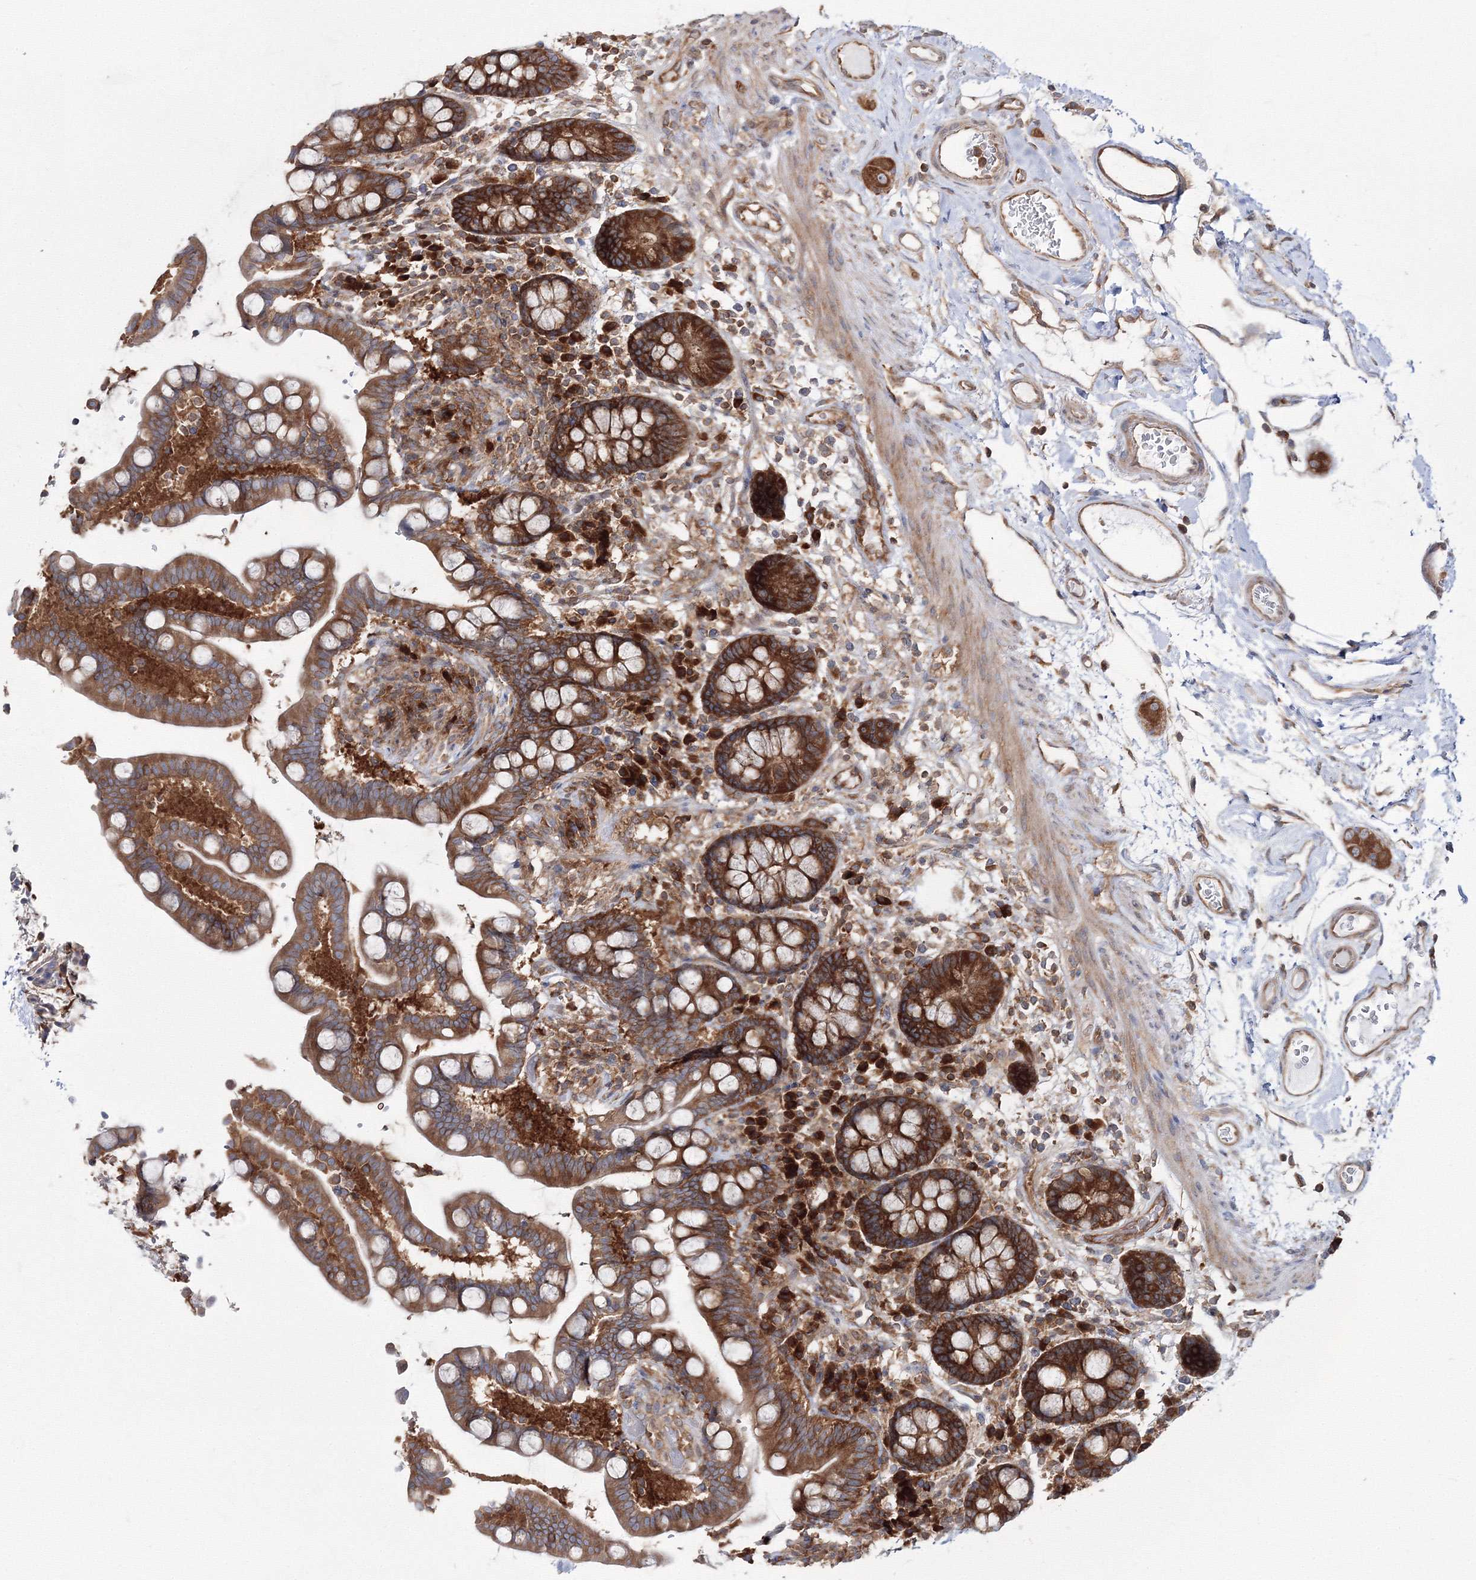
{"staining": {"intensity": "weak", "quantity": ">75%", "location": "cytoplasmic/membranous"}, "tissue": "colon", "cell_type": "Endothelial cells", "image_type": "normal", "snomed": [{"axis": "morphology", "description": "Normal tissue, NOS"}, {"axis": "topography", "description": "Colon"}], "caption": "A brown stain highlights weak cytoplasmic/membranous positivity of a protein in endothelial cells of normal human colon. The staining was performed using DAB to visualize the protein expression in brown, while the nuclei were stained in blue with hematoxylin (Magnification: 20x).", "gene": "HARS1", "patient": {"sex": "male", "age": 73}}